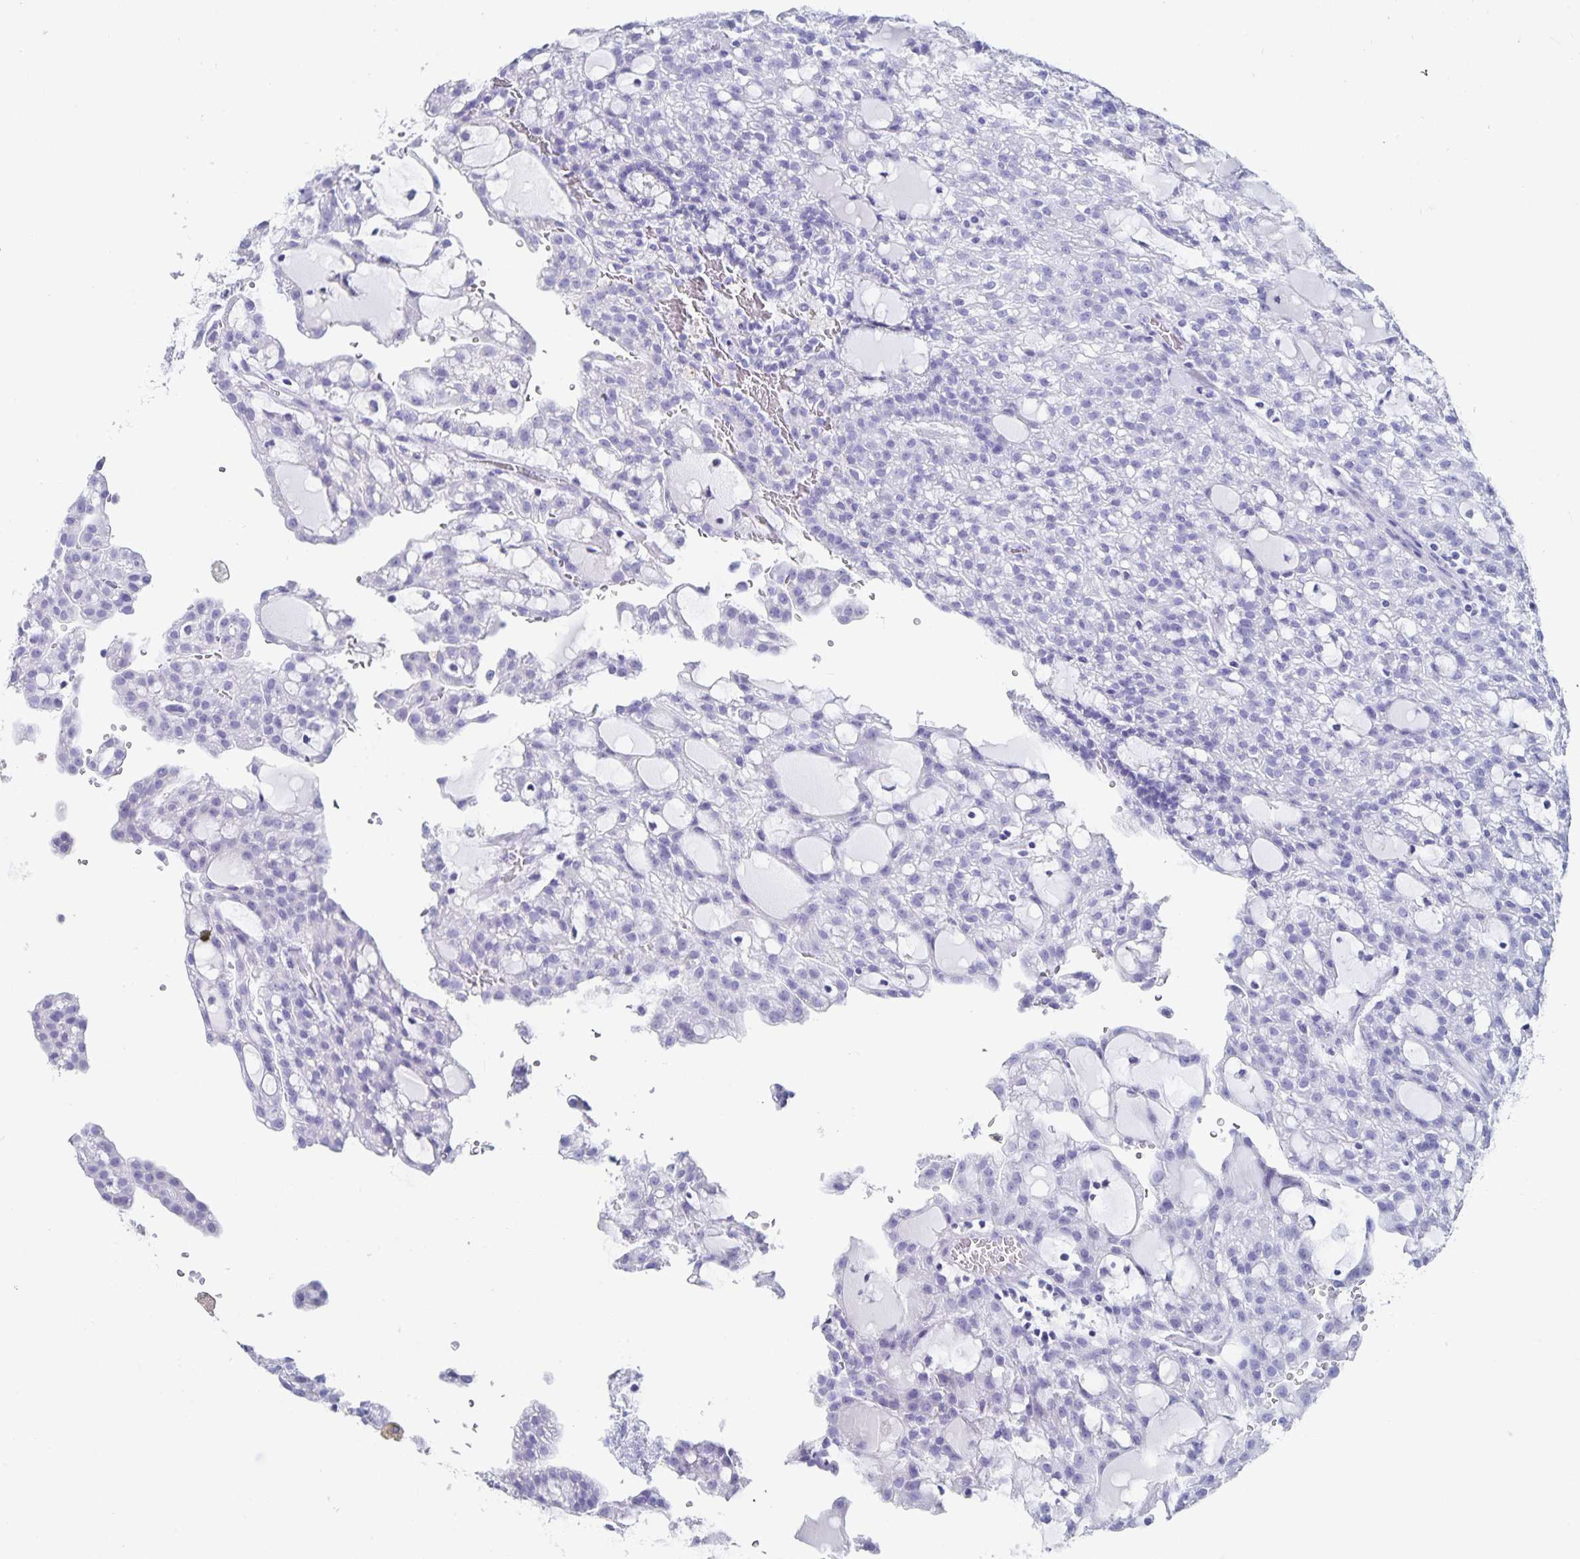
{"staining": {"intensity": "negative", "quantity": "none", "location": "none"}, "tissue": "renal cancer", "cell_type": "Tumor cells", "image_type": "cancer", "snomed": [{"axis": "morphology", "description": "Adenocarcinoma, NOS"}, {"axis": "topography", "description": "Kidney"}], "caption": "A high-resolution micrograph shows IHC staining of renal adenocarcinoma, which exhibits no significant expression in tumor cells.", "gene": "C19orf73", "patient": {"sex": "male", "age": 63}}